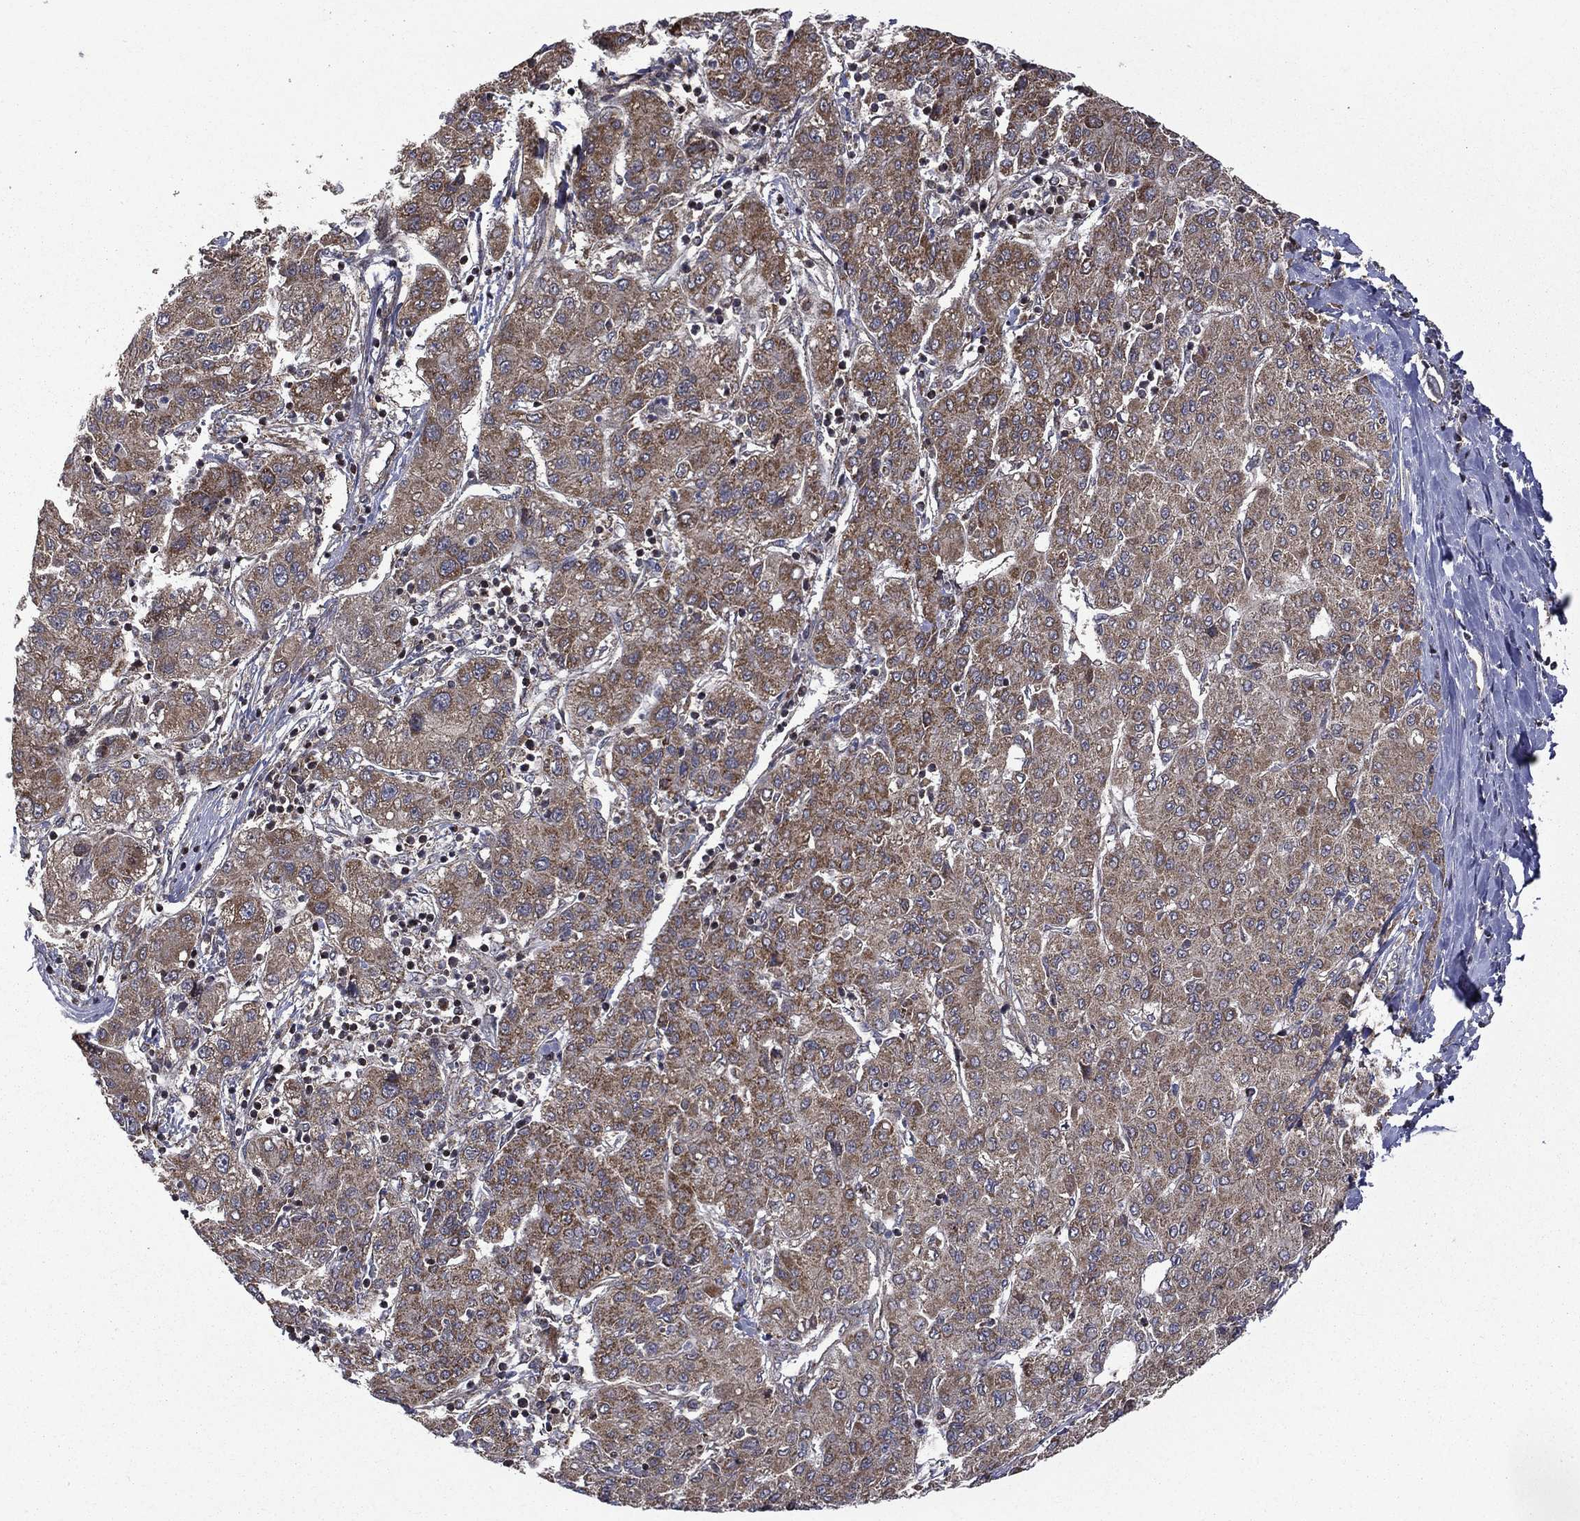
{"staining": {"intensity": "moderate", "quantity": ">75%", "location": "cytoplasmic/membranous"}, "tissue": "liver cancer", "cell_type": "Tumor cells", "image_type": "cancer", "snomed": [{"axis": "morphology", "description": "Carcinoma, Hepatocellular, NOS"}, {"axis": "topography", "description": "Liver"}], "caption": "A medium amount of moderate cytoplasmic/membranous staining is present in about >75% of tumor cells in liver hepatocellular carcinoma tissue.", "gene": "GIMAP6", "patient": {"sex": "male", "age": 65}}